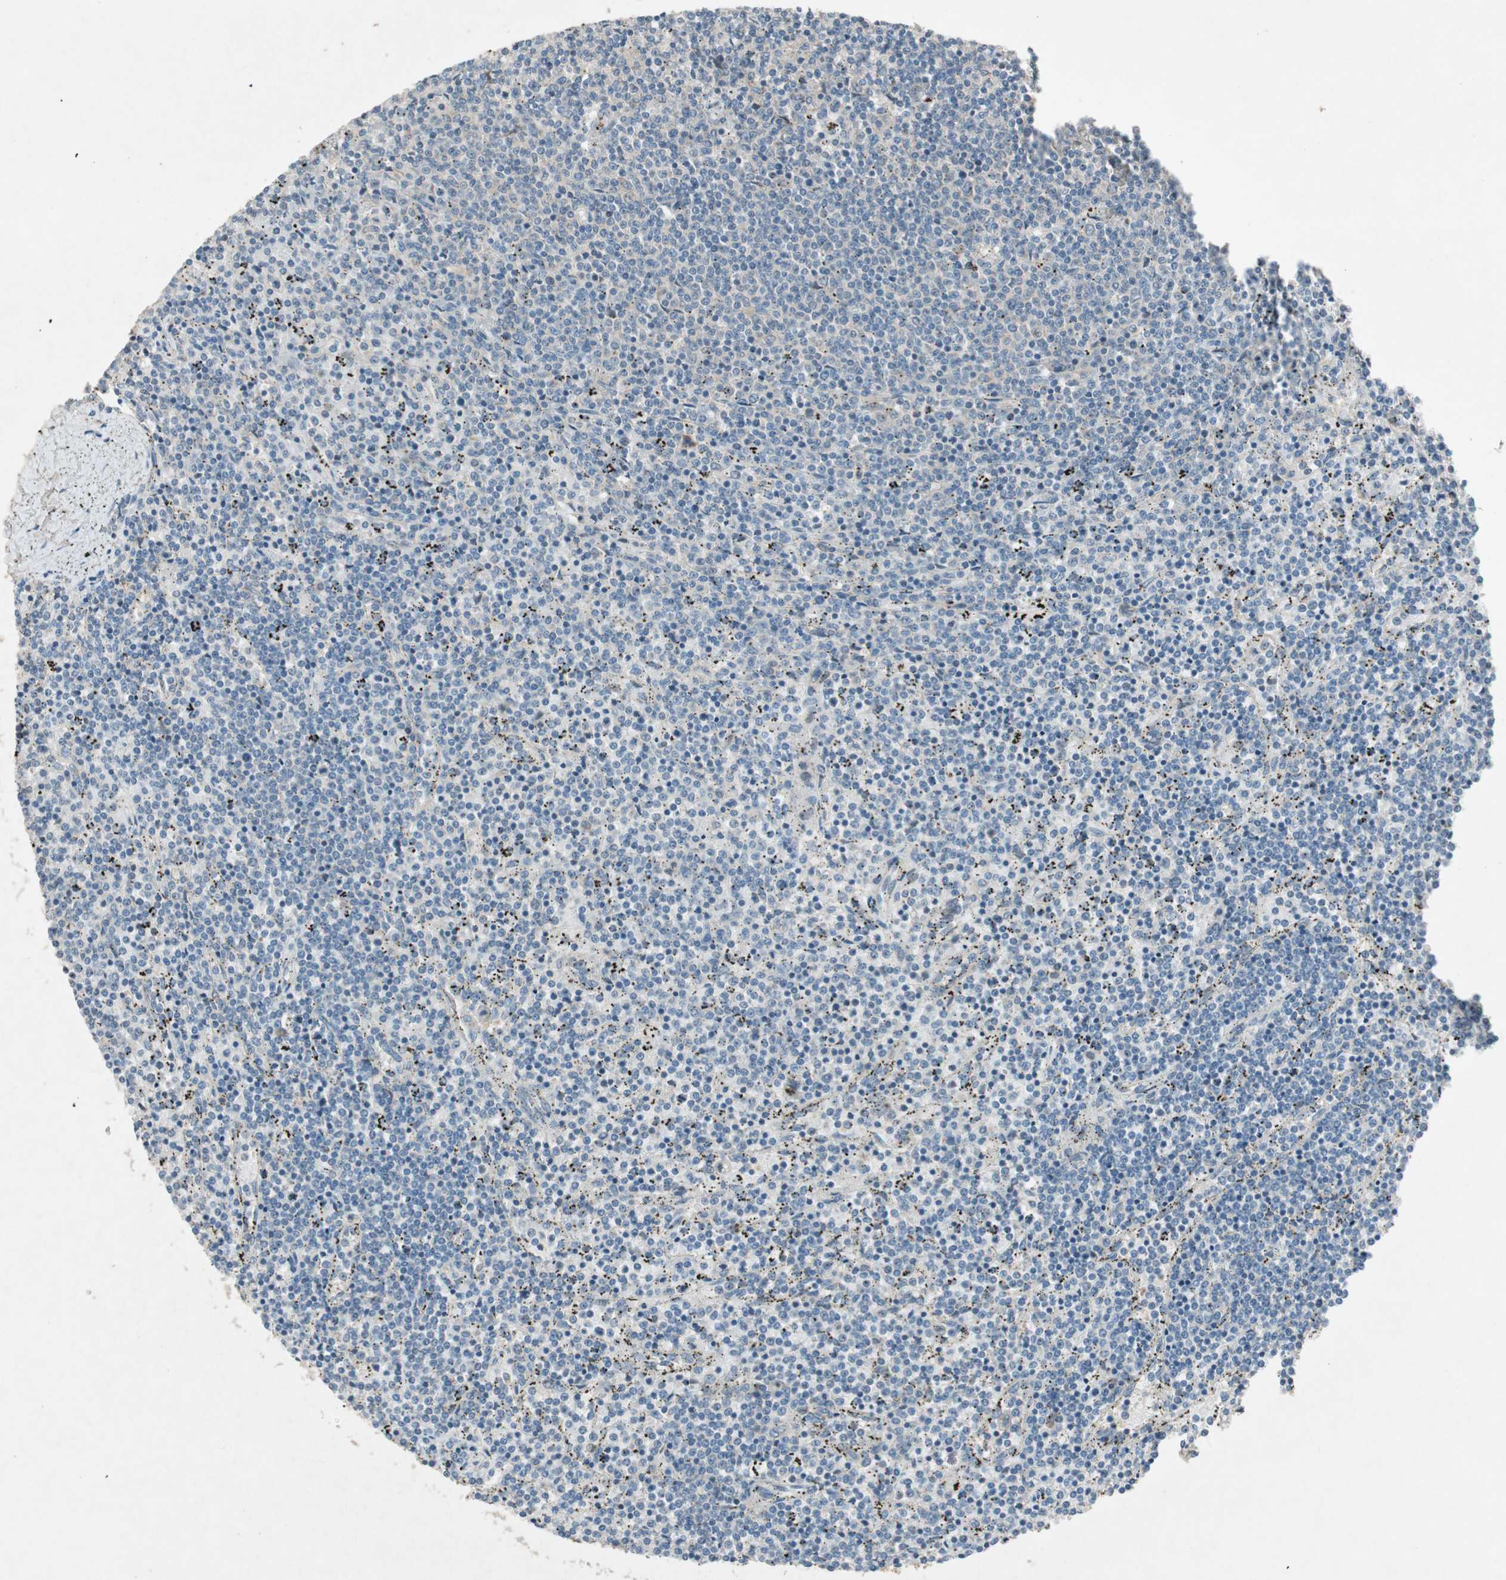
{"staining": {"intensity": "negative", "quantity": "none", "location": "none"}, "tissue": "lymphoma", "cell_type": "Tumor cells", "image_type": "cancer", "snomed": [{"axis": "morphology", "description": "Malignant lymphoma, non-Hodgkin's type, Low grade"}, {"axis": "topography", "description": "Spleen"}], "caption": "The immunohistochemistry (IHC) micrograph has no significant positivity in tumor cells of low-grade malignant lymphoma, non-Hodgkin's type tissue. Brightfield microscopy of immunohistochemistry stained with DAB (brown) and hematoxylin (blue), captured at high magnification.", "gene": "APOO", "patient": {"sex": "female", "age": 50}}